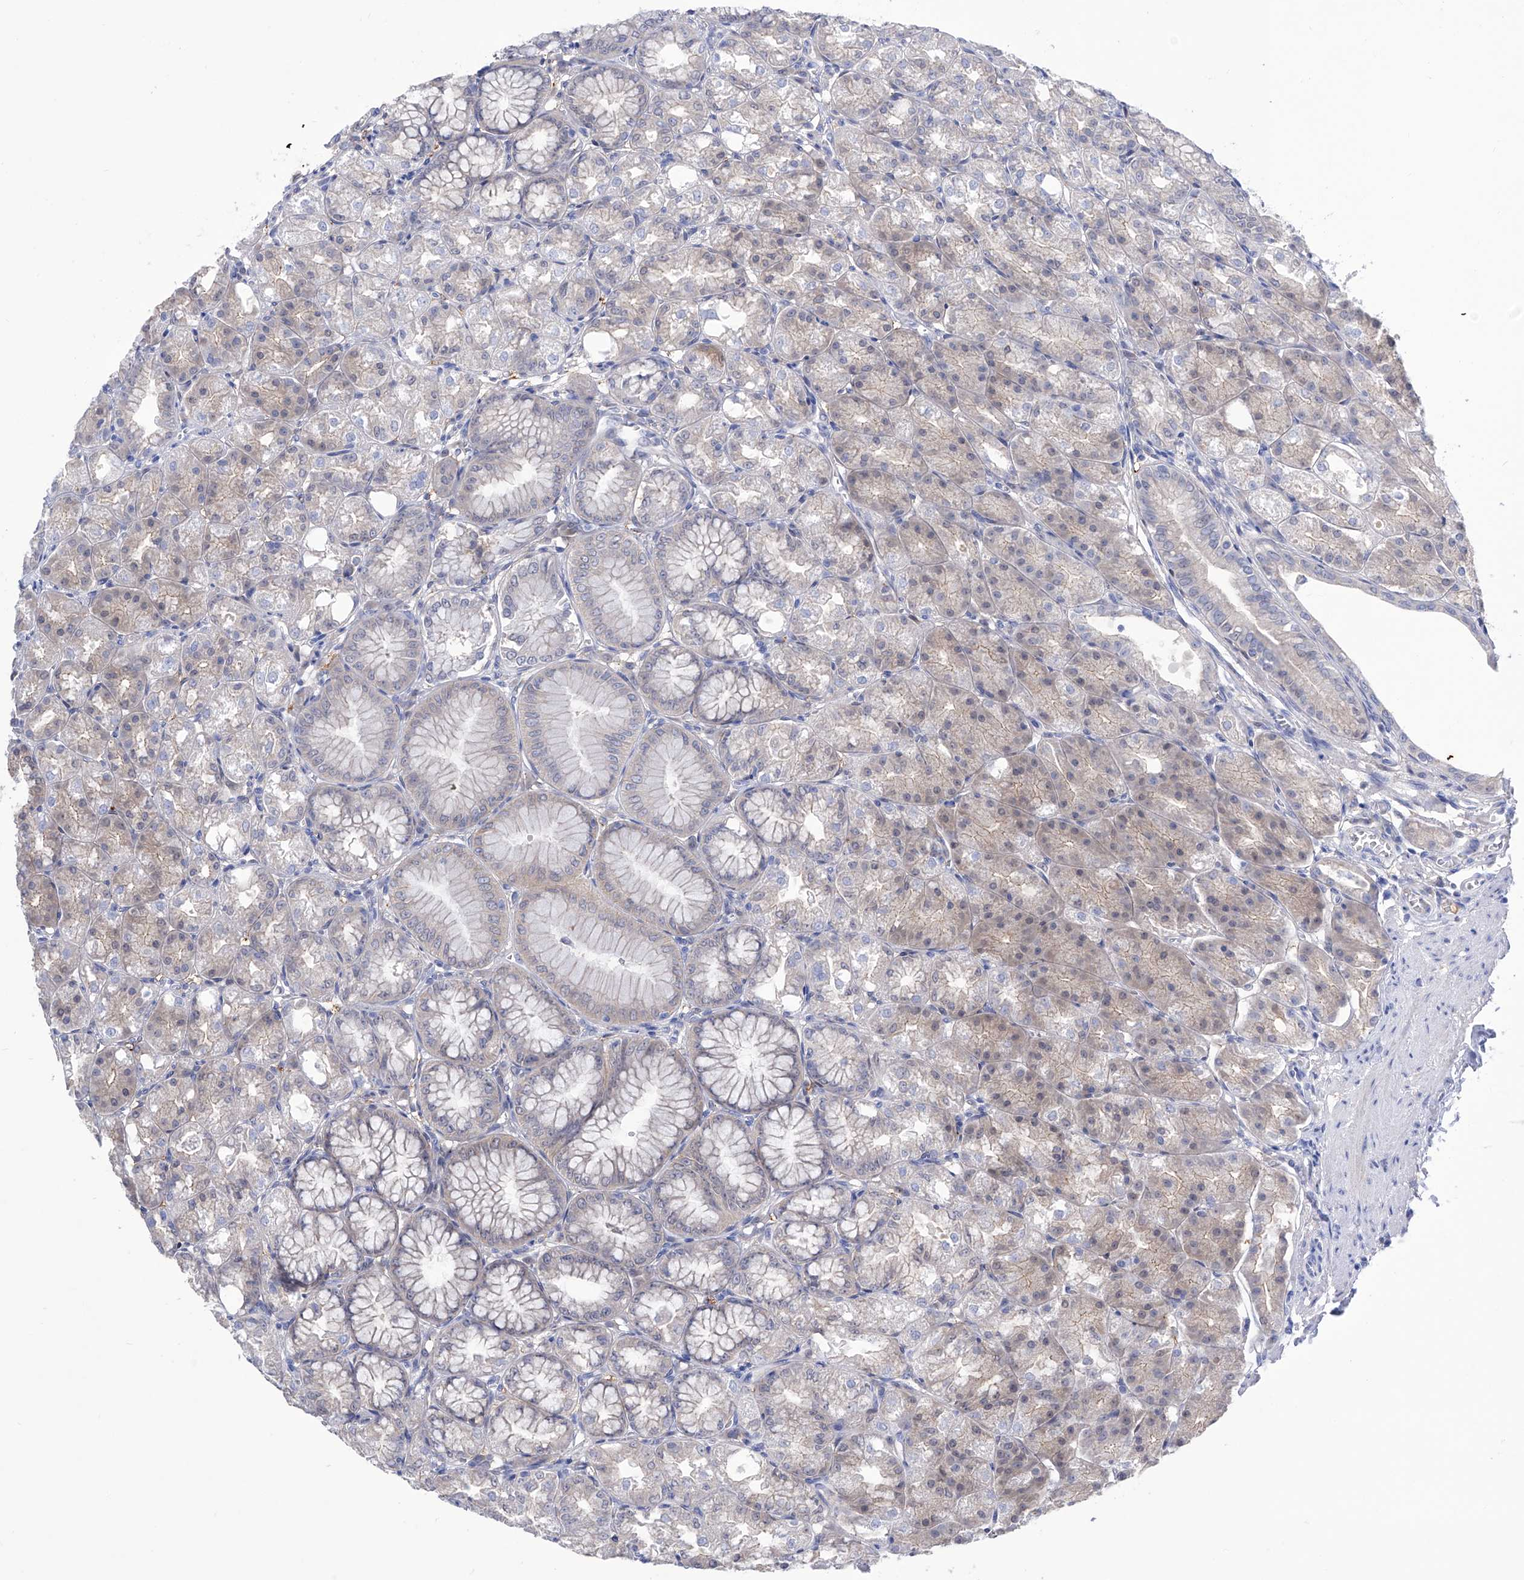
{"staining": {"intensity": "moderate", "quantity": "<25%", "location": "cytoplasmic/membranous,nuclear"}, "tissue": "stomach", "cell_type": "Glandular cells", "image_type": "normal", "snomed": [{"axis": "morphology", "description": "Normal tissue, NOS"}, {"axis": "topography", "description": "Stomach, lower"}], "caption": "Stomach stained with DAB (3,3'-diaminobenzidine) immunohistochemistry (IHC) displays low levels of moderate cytoplasmic/membranous,nuclear staining in about <25% of glandular cells. The protein of interest is stained brown, and the nuclei are stained in blue (DAB IHC with brightfield microscopy, high magnification).", "gene": "PGM3", "patient": {"sex": "male", "age": 71}}